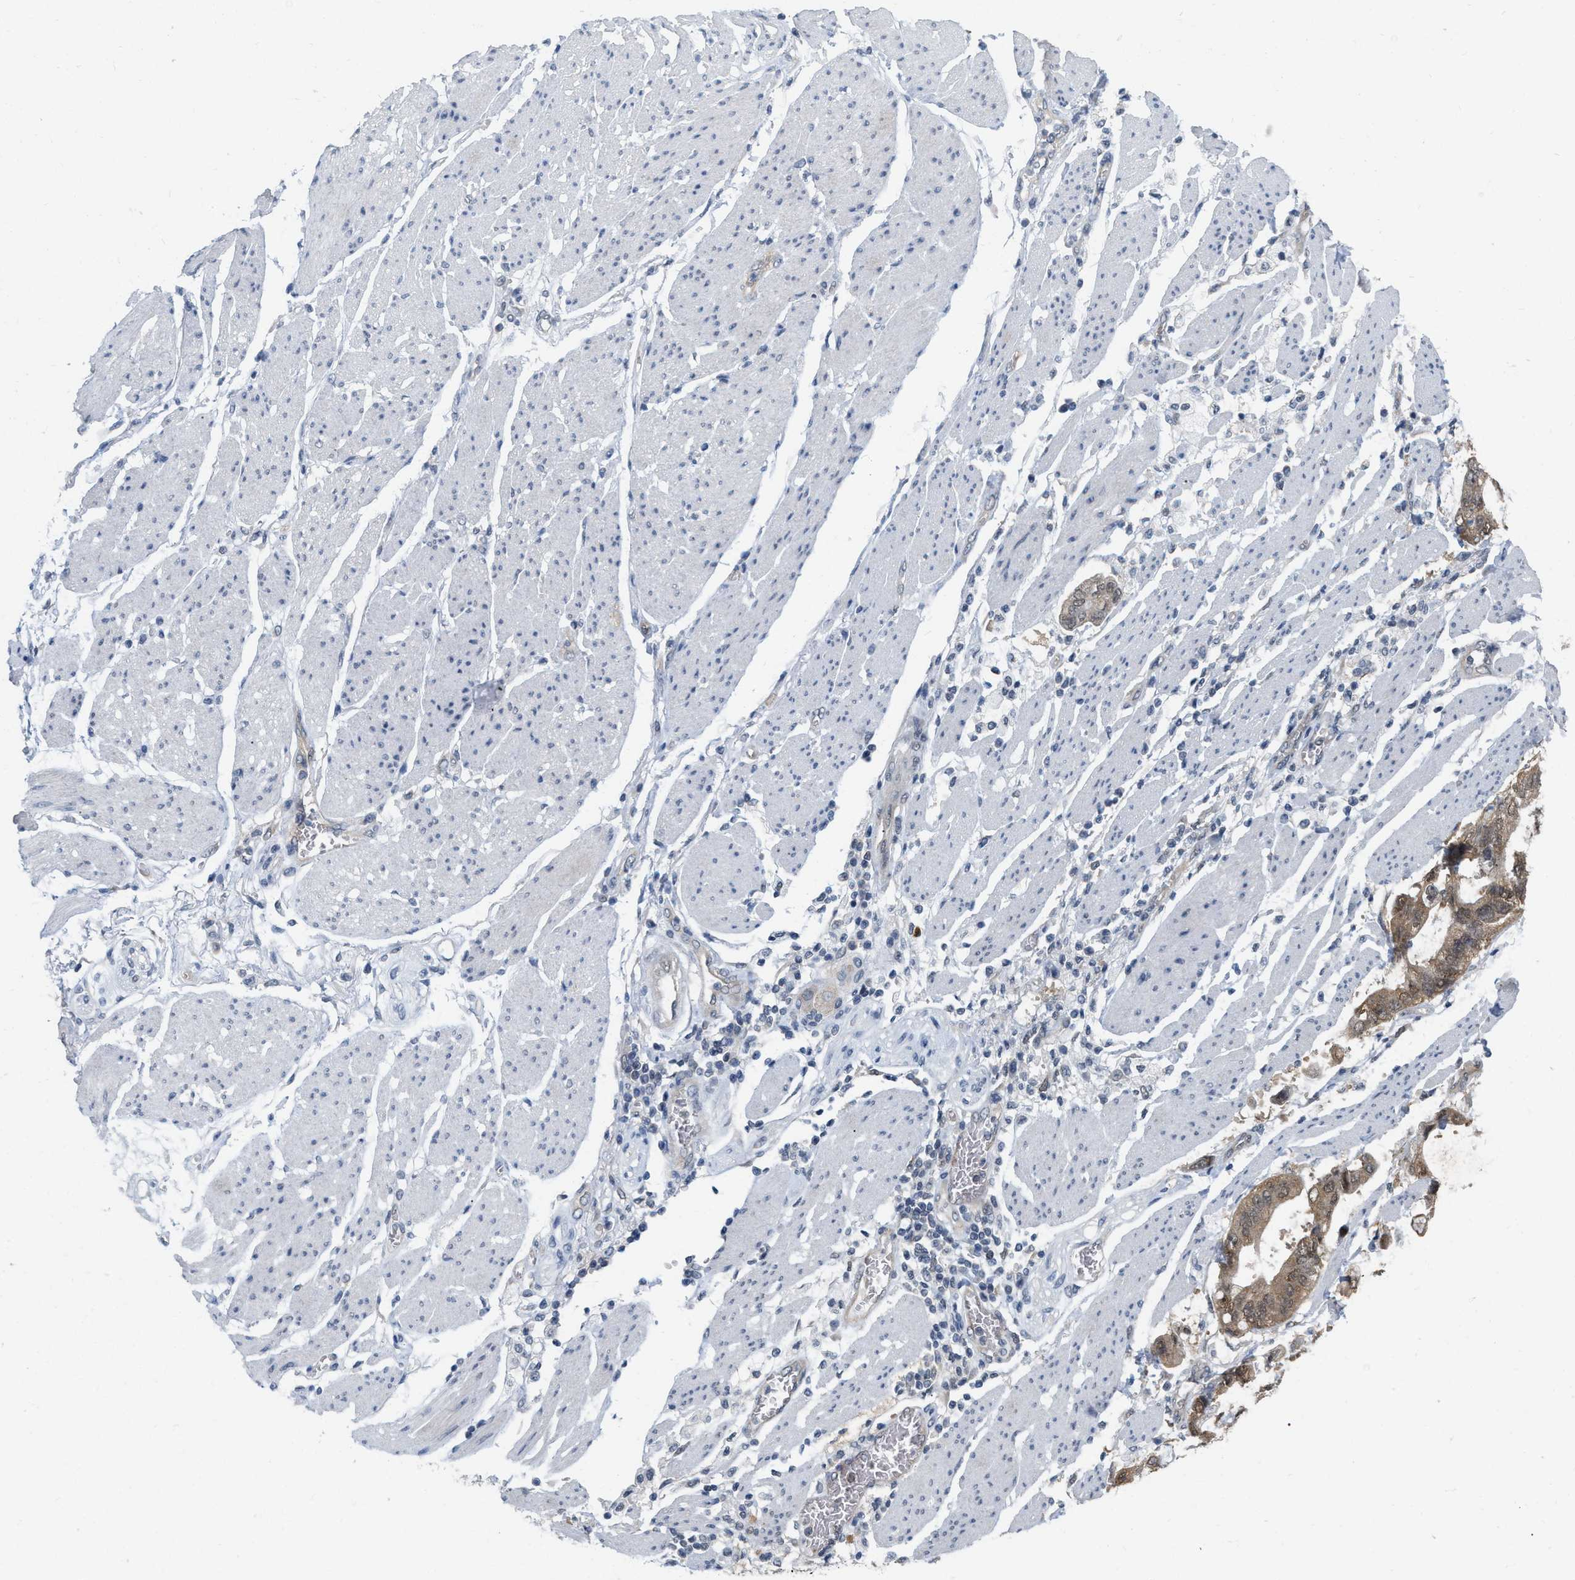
{"staining": {"intensity": "moderate", "quantity": "<25%", "location": "cytoplasmic/membranous"}, "tissue": "stomach cancer", "cell_type": "Tumor cells", "image_type": "cancer", "snomed": [{"axis": "morphology", "description": "Normal tissue, NOS"}, {"axis": "morphology", "description": "Adenocarcinoma, NOS"}, {"axis": "topography", "description": "Stomach"}], "caption": "A brown stain shows moderate cytoplasmic/membranous expression of a protein in stomach adenocarcinoma tumor cells.", "gene": "RUVBL1", "patient": {"sex": "male", "age": 62}}